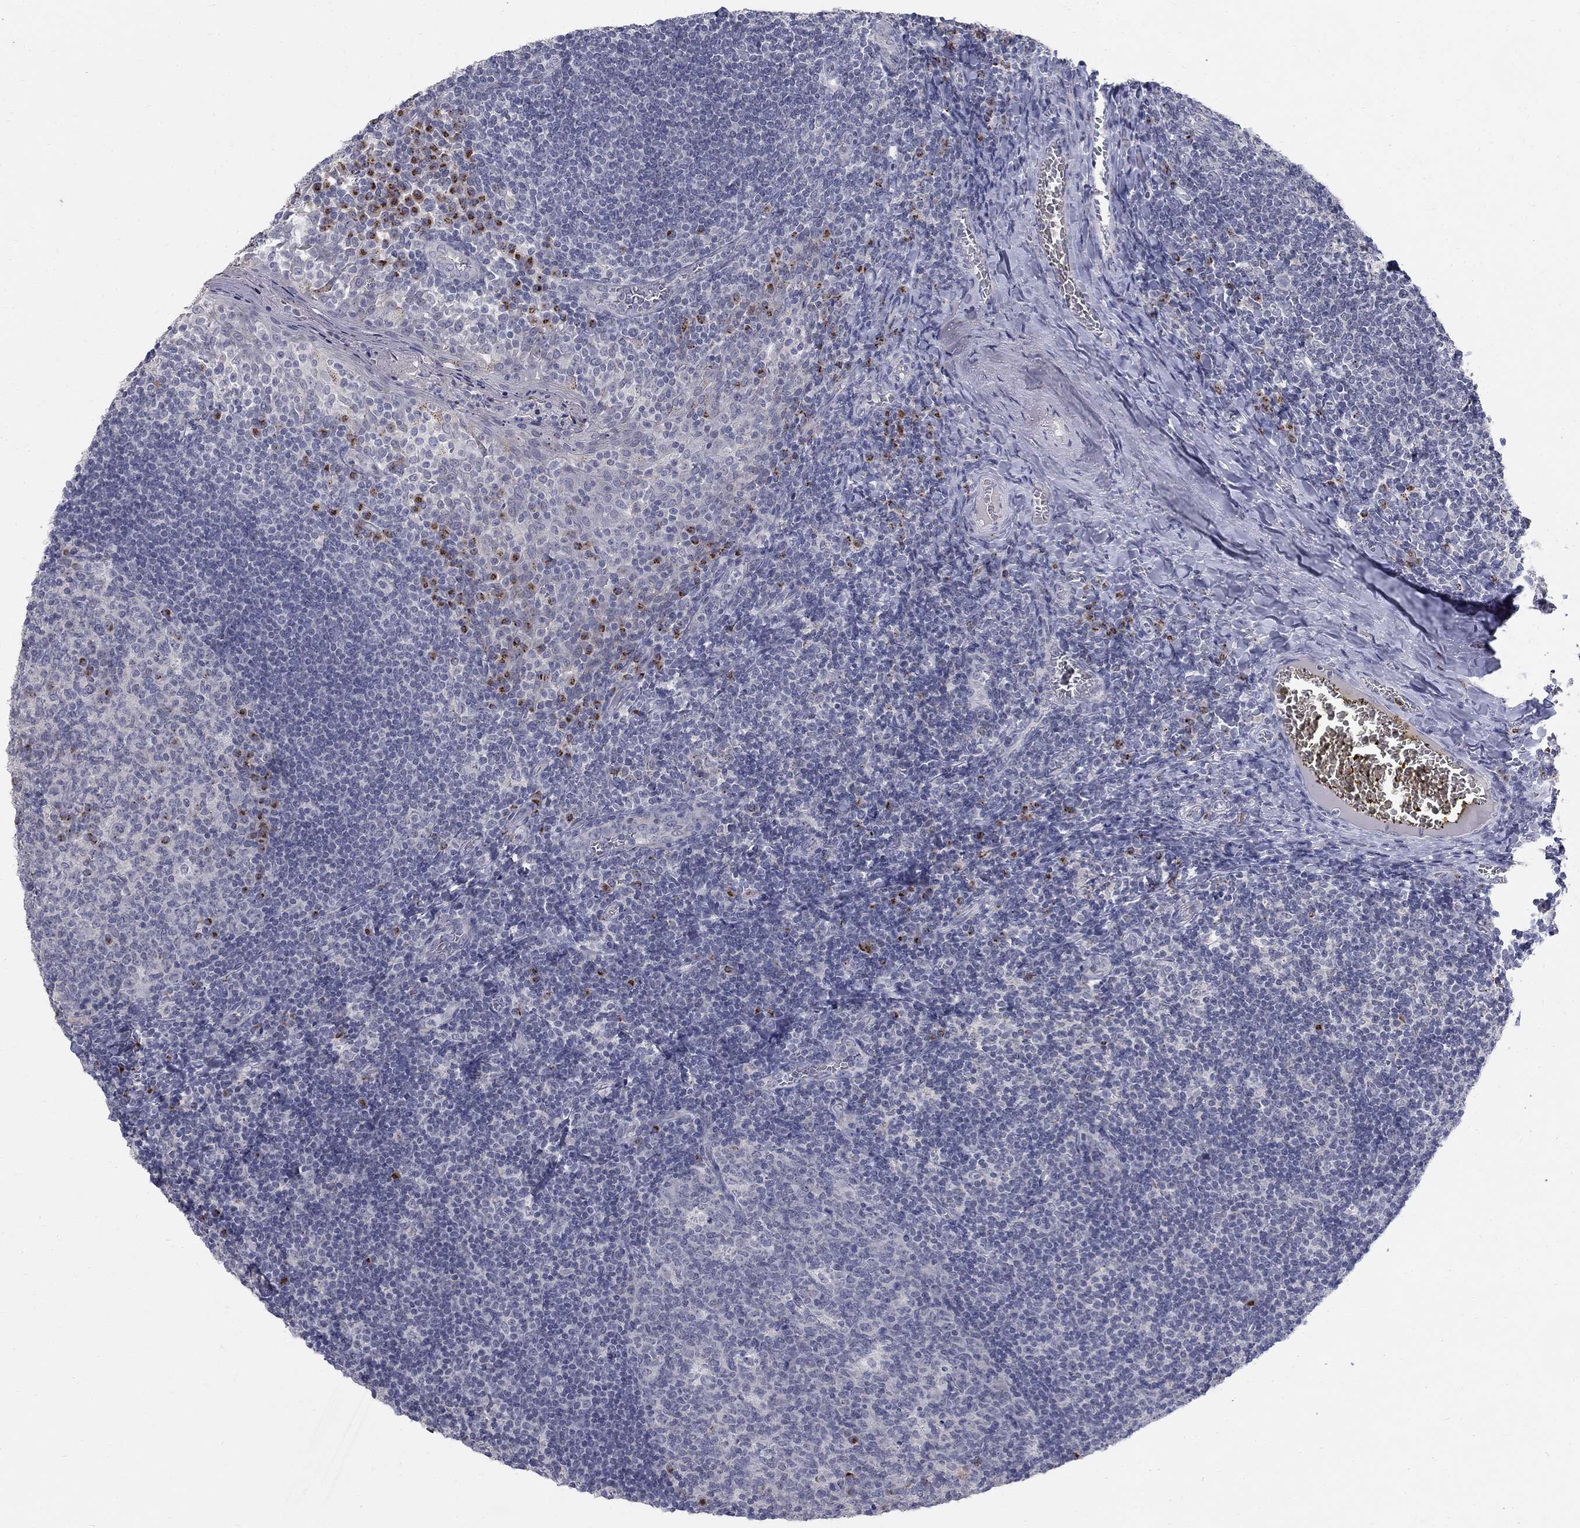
{"staining": {"intensity": "negative", "quantity": "none", "location": "none"}, "tissue": "tonsil", "cell_type": "Germinal center cells", "image_type": "normal", "snomed": [{"axis": "morphology", "description": "Normal tissue, NOS"}, {"axis": "topography", "description": "Tonsil"}], "caption": "Immunohistochemistry (IHC) image of normal tonsil: human tonsil stained with DAB (3,3'-diaminobenzidine) displays no significant protein expression in germinal center cells. (DAB immunohistochemistry (IHC) with hematoxylin counter stain).", "gene": "PANK3", "patient": {"sex": "female", "age": 13}}